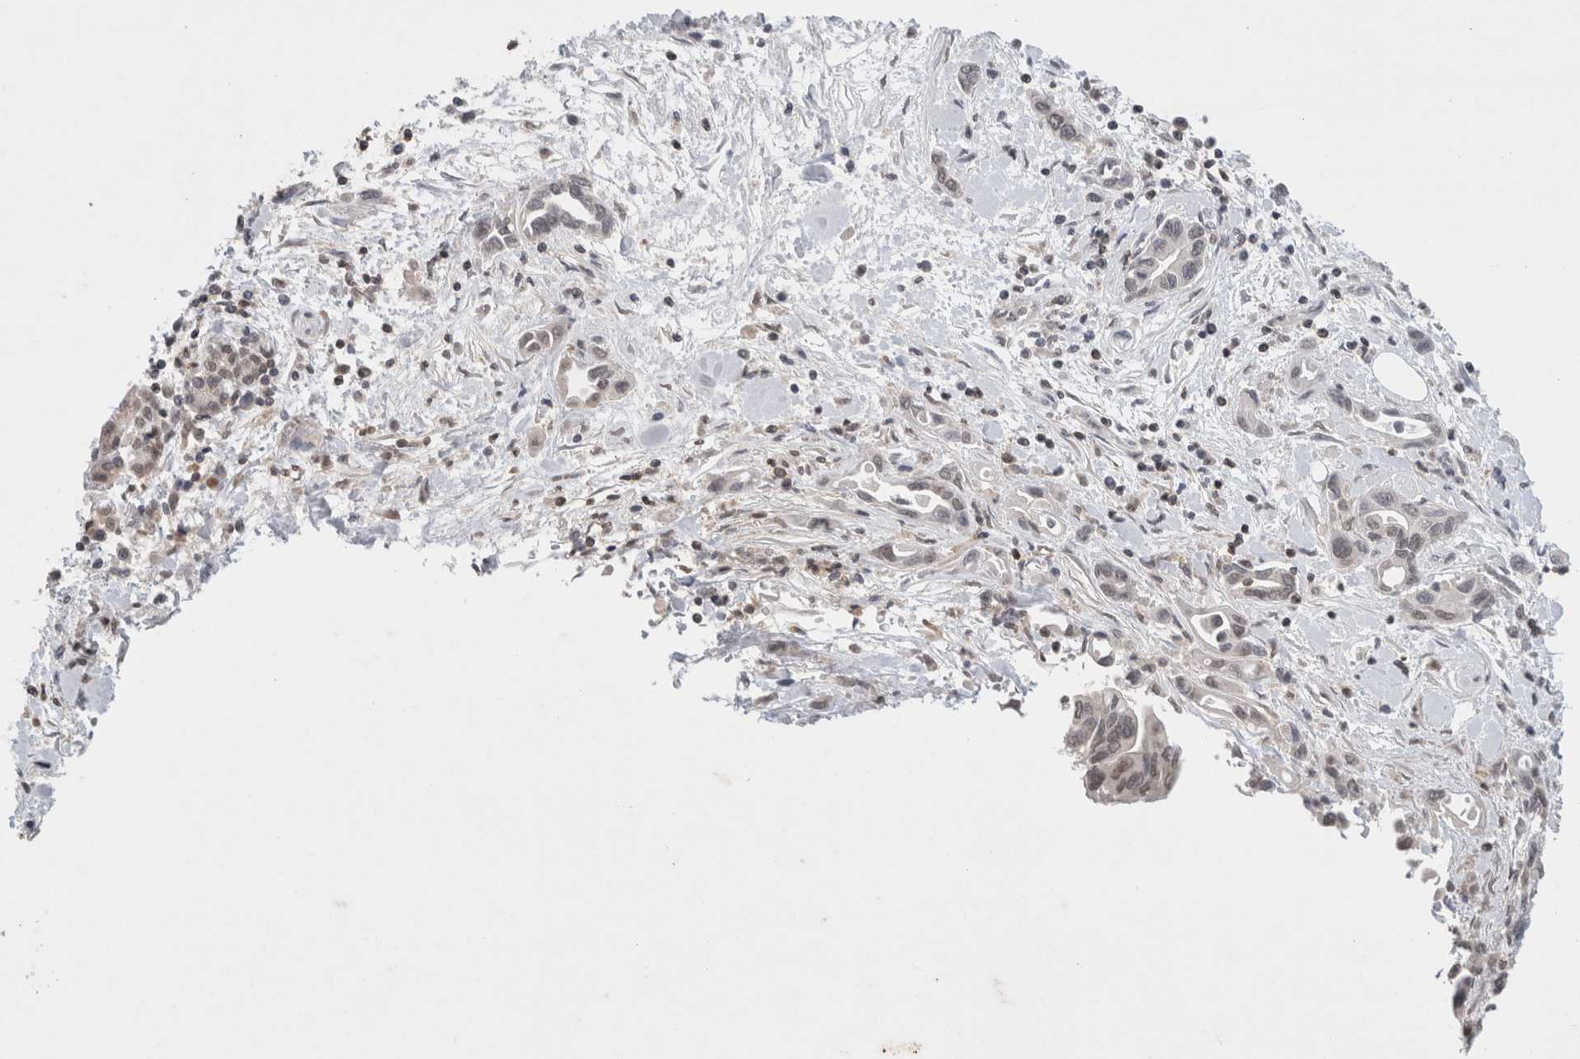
{"staining": {"intensity": "negative", "quantity": "none", "location": "none"}, "tissue": "pancreatic cancer", "cell_type": "Tumor cells", "image_type": "cancer", "snomed": [{"axis": "morphology", "description": "Adenocarcinoma, NOS"}, {"axis": "topography", "description": "Pancreas"}], "caption": "Immunohistochemistry image of neoplastic tissue: human pancreatic cancer stained with DAB (3,3'-diaminobenzidine) reveals no significant protein staining in tumor cells.", "gene": "FBXO42", "patient": {"sex": "female", "age": 57}}